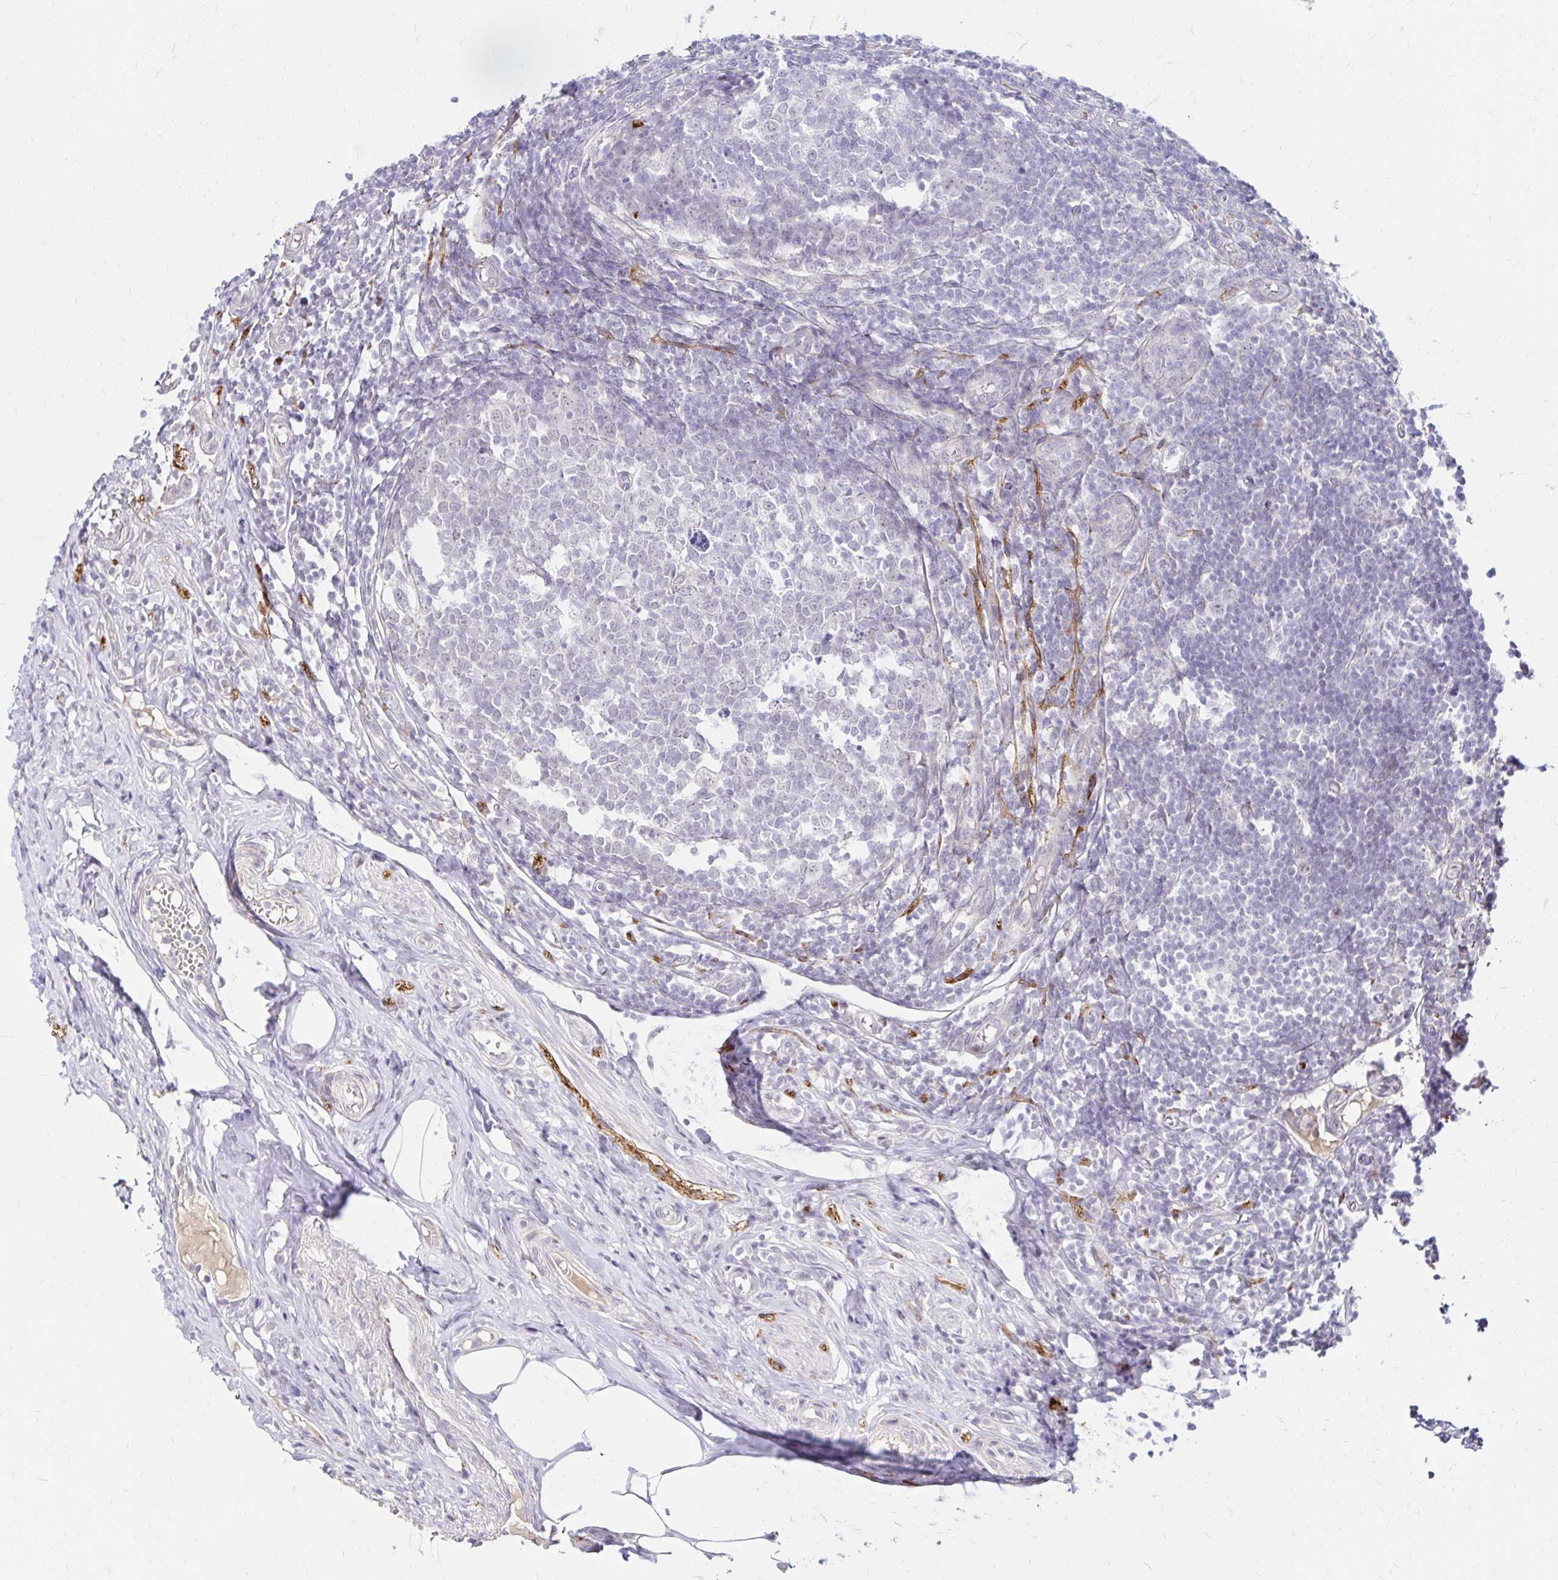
{"staining": {"intensity": "negative", "quantity": "none", "location": "none"}, "tissue": "appendix", "cell_type": "Glandular cells", "image_type": "normal", "snomed": [{"axis": "morphology", "description": "Normal tissue, NOS"}, {"axis": "topography", "description": "Appendix"}], "caption": "DAB immunohistochemical staining of unremarkable appendix exhibits no significant staining in glandular cells.", "gene": "GUCY1A1", "patient": {"sex": "male", "age": 18}}